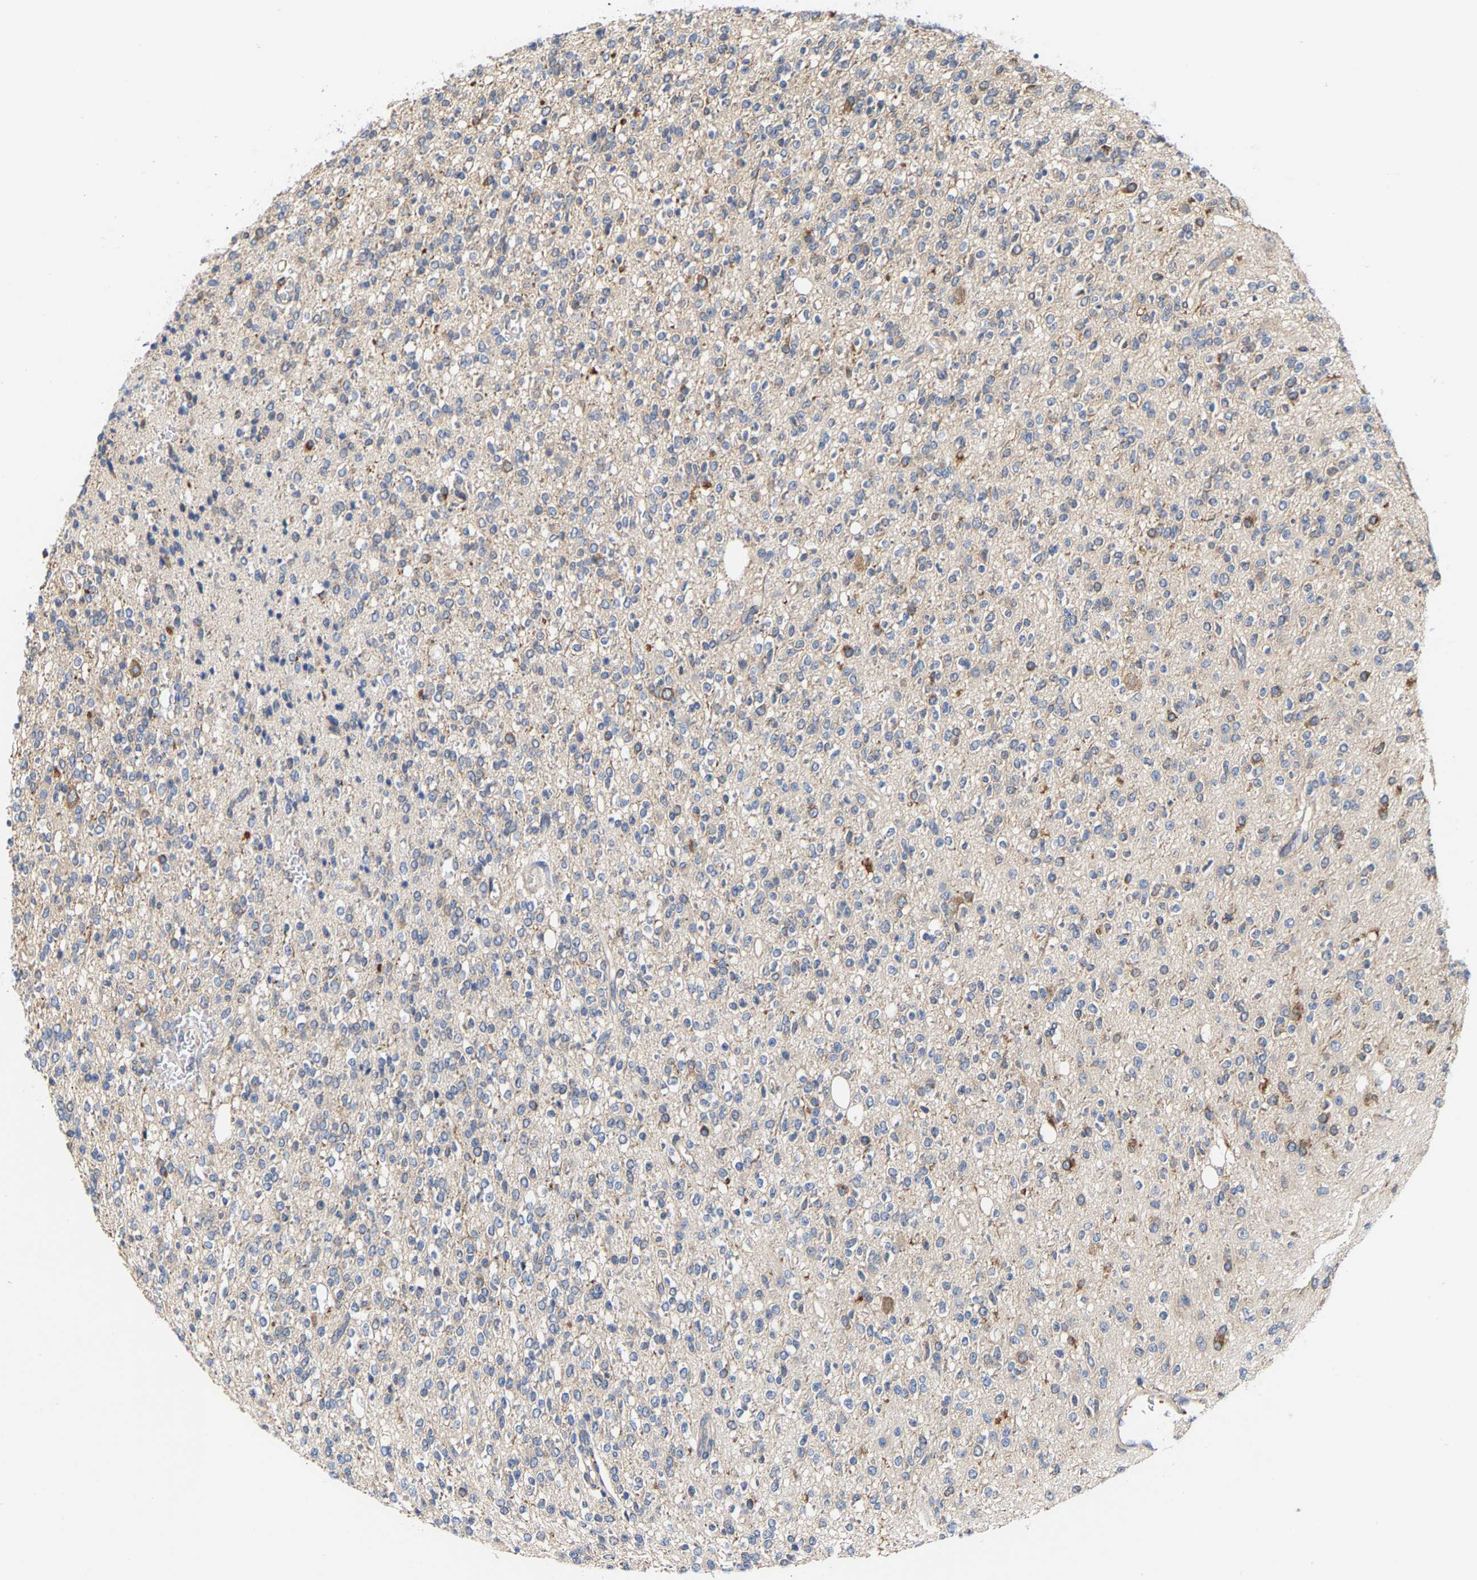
{"staining": {"intensity": "moderate", "quantity": "<25%", "location": "cytoplasmic/membranous"}, "tissue": "glioma", "cell_type": "Tumor cells", "image_type": "cancer", "snomed": [{"axis": "morphology", "description": "Glioma, malignant, High grade"}, {"axis": "topography", "description": "Brain"}], "caption": "Immunohistochemistry image of neoplastic tissue: glioma stained using IHC shows low levels of moderate protein expression localized specifically in the cytoplasmic/membranous of tumor cells, appearing as a cytoplasmic/membranous brown color.", "gene": "ARAP1", "patient": {"sex": "male", "age": 34}}